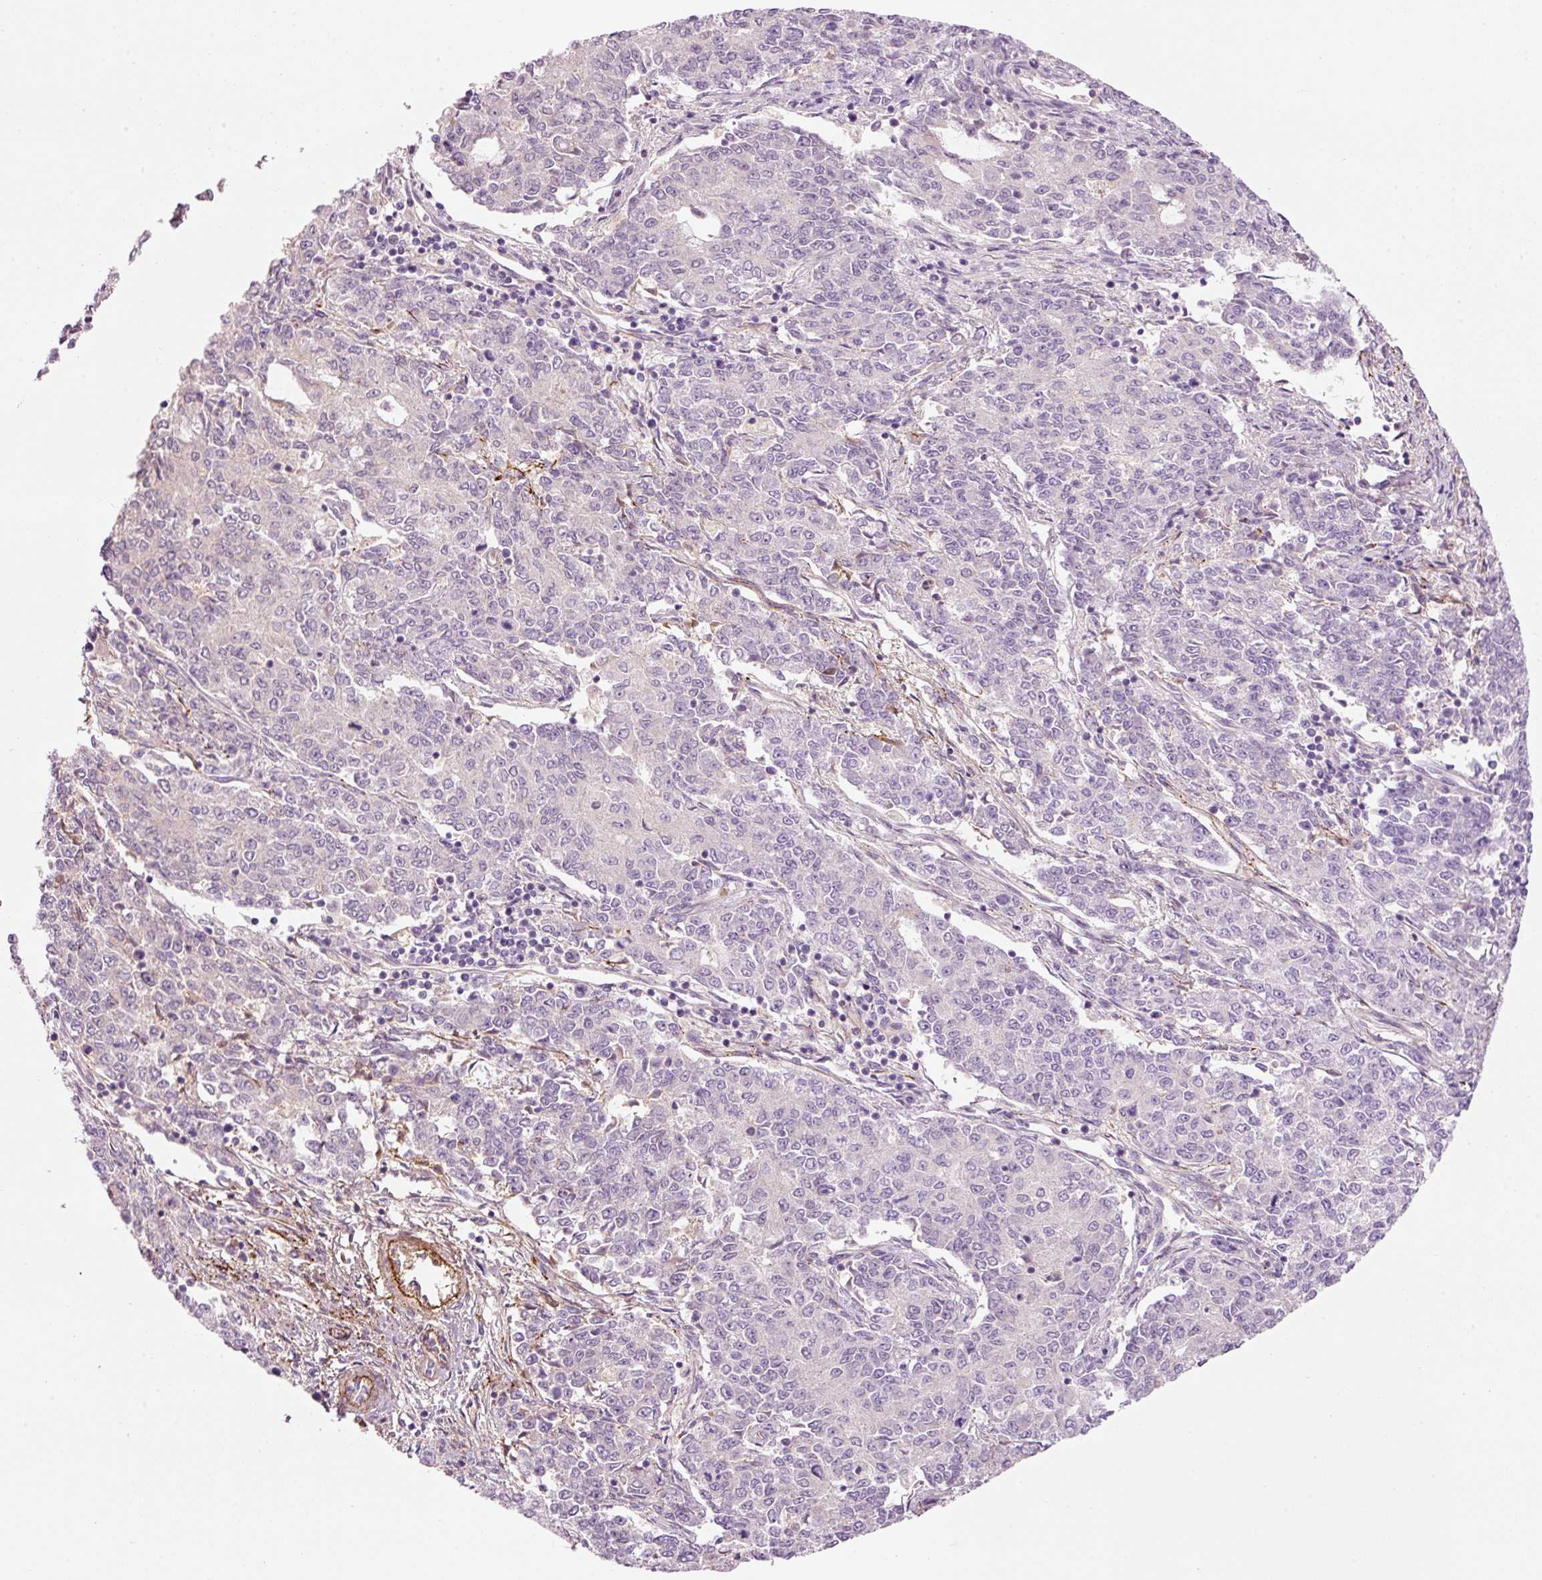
{"staining": {"intensity": "negative", "quantity": "none", "location": "none"}, "tissue": "endometrial cancer", "cell_type": "Tumor cells", "image_type": "cancer", "snomed": [{"axis": "morphology", "description": "Adenocarcinoma, NOS"}, {"axis": "topography", "description": "Endometrium"}], "caption": "An image of endometrial adenocarcinoma stained for a protein demonstrates no brown staining in tumor cells.", "gene": "MFAP4", "patient": {"sex": "female", "age": 50}}